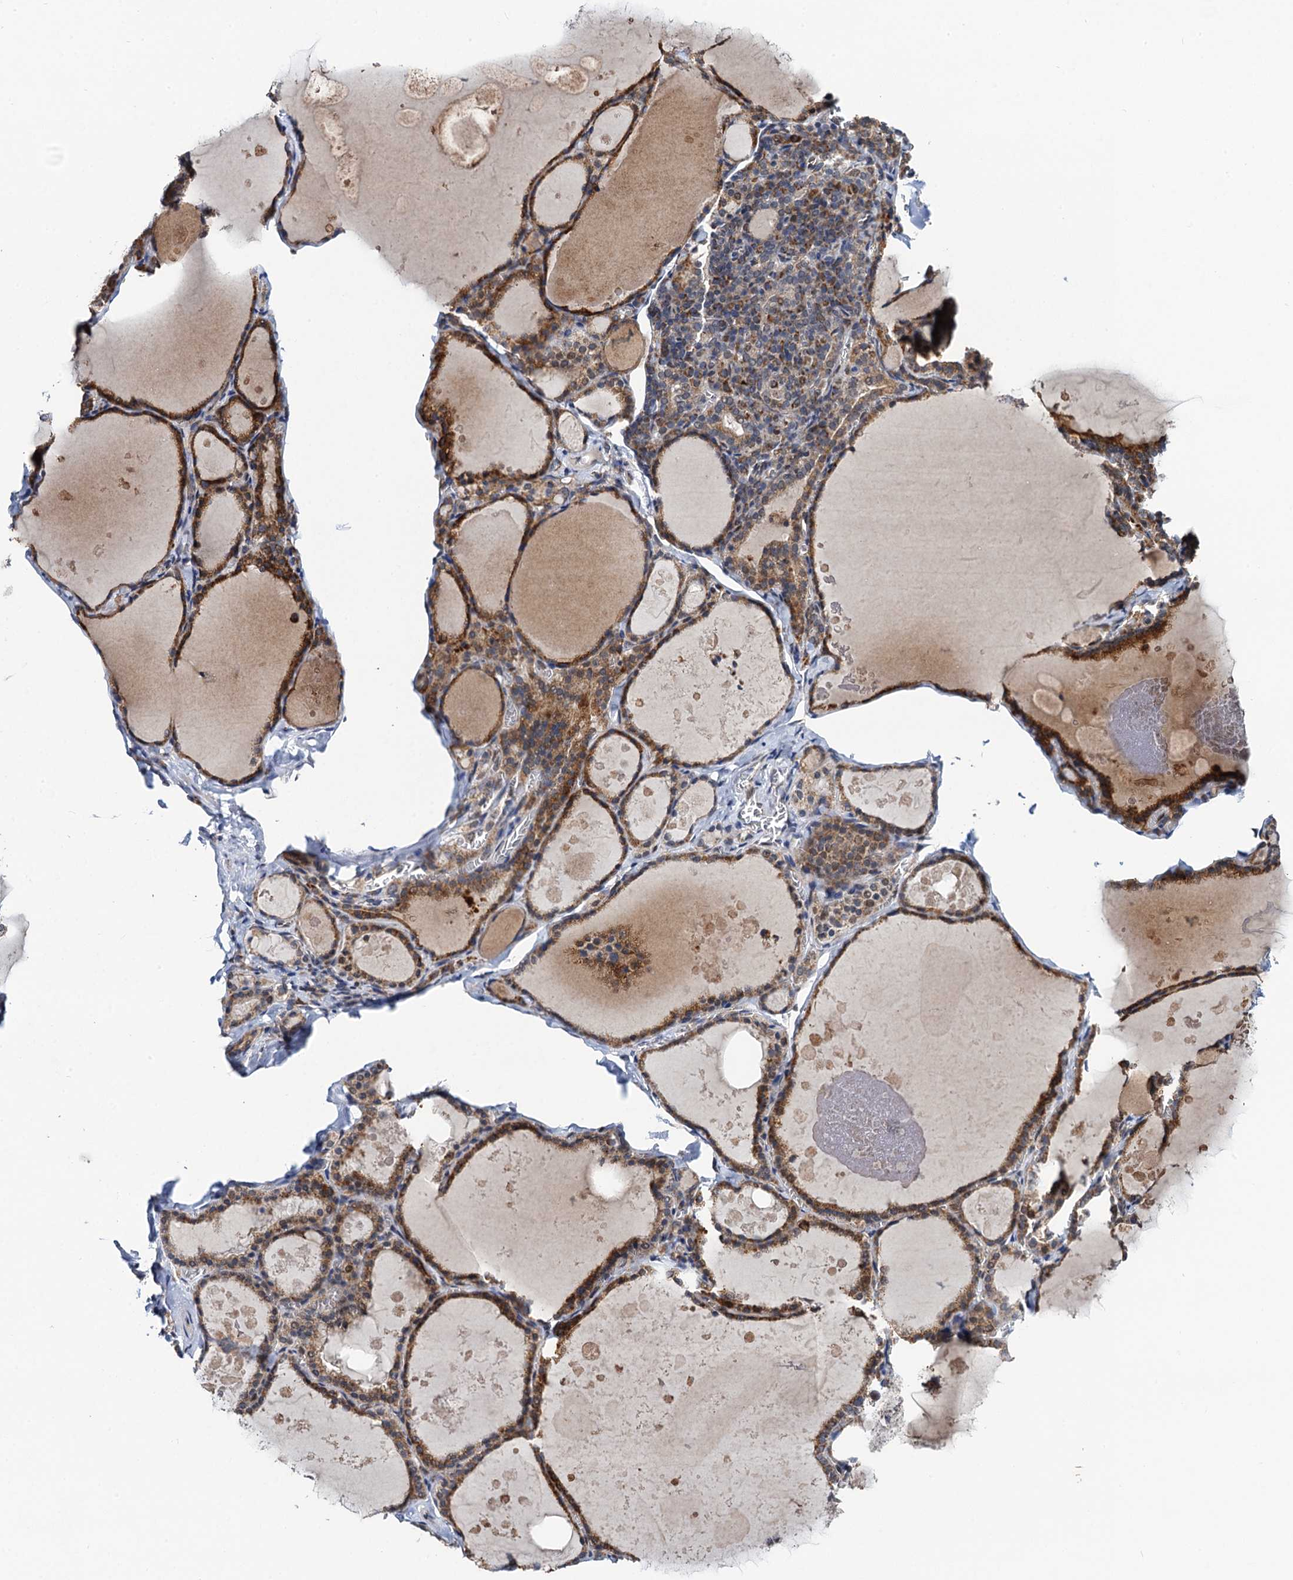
{"staining": {"intensity": "moderate", "quantity": ">75%", "location": "cytoplasmic/membranous"}, "tissue": "thyroid gland", "cell_type": "Glandular cells", "image_type": "normal", "snomed": [{"axis": "morphology", "description": "Normal tissue, NOS"}, {"axis": "topography", "description": "Thyroid gland"}], "caption": "Immunohistochemistry staining of unremarkable thyroid gland, which shows medium levels of moderate cytoplasmic/membranous staining in about >75% of glandular cells indicating moderate cytoplasmic/membranous protein expression. The staining was performed using DAB (brown) for protein detection and nuclei were counterstained in hematoxylin (blue).", "gene": "CMPK2", "patient": {"sex": "male", "age": 56}}